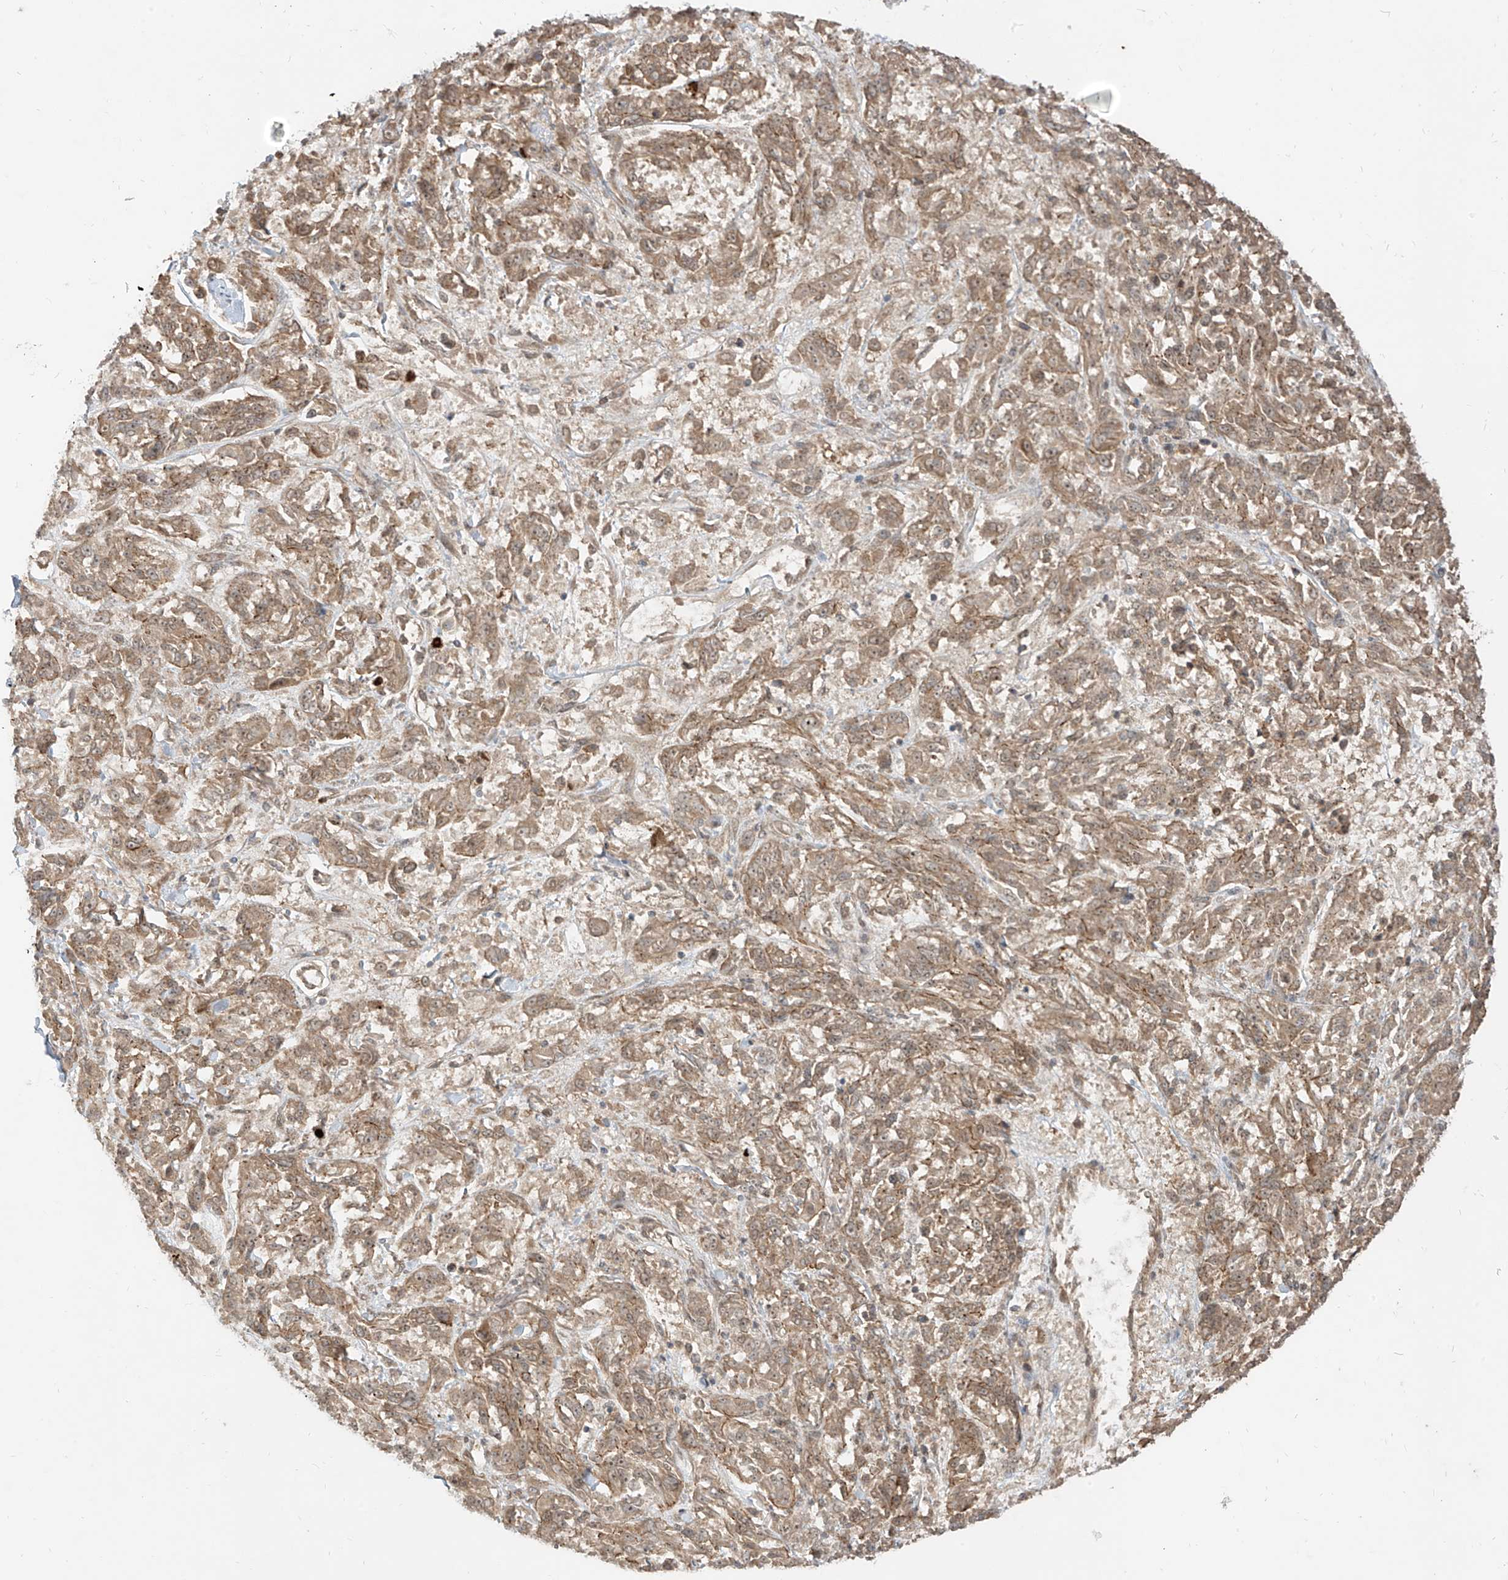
{"staining": {"intensity": "moderate", "quantity": ">75%", "location": "cytoplasmic/membranous,nuclear"}, "tissue": "melanoma", "cell_type": "Tumor cells", "image_type": "cancer", "snomed": [{"axis": "morphology", "description": "Malignant melanoma, NOS"}, {"axis": "topography", "description": "Skin"}], "caption": "Immunohistochemical staining of human malignant melanoma displays medium levels of moderate cytoplasmic/membranous and nuclear protein staining in about >75% of tumor cells.", "gene": "LCOR", "patient": {"sex": "male", "age": 53}}